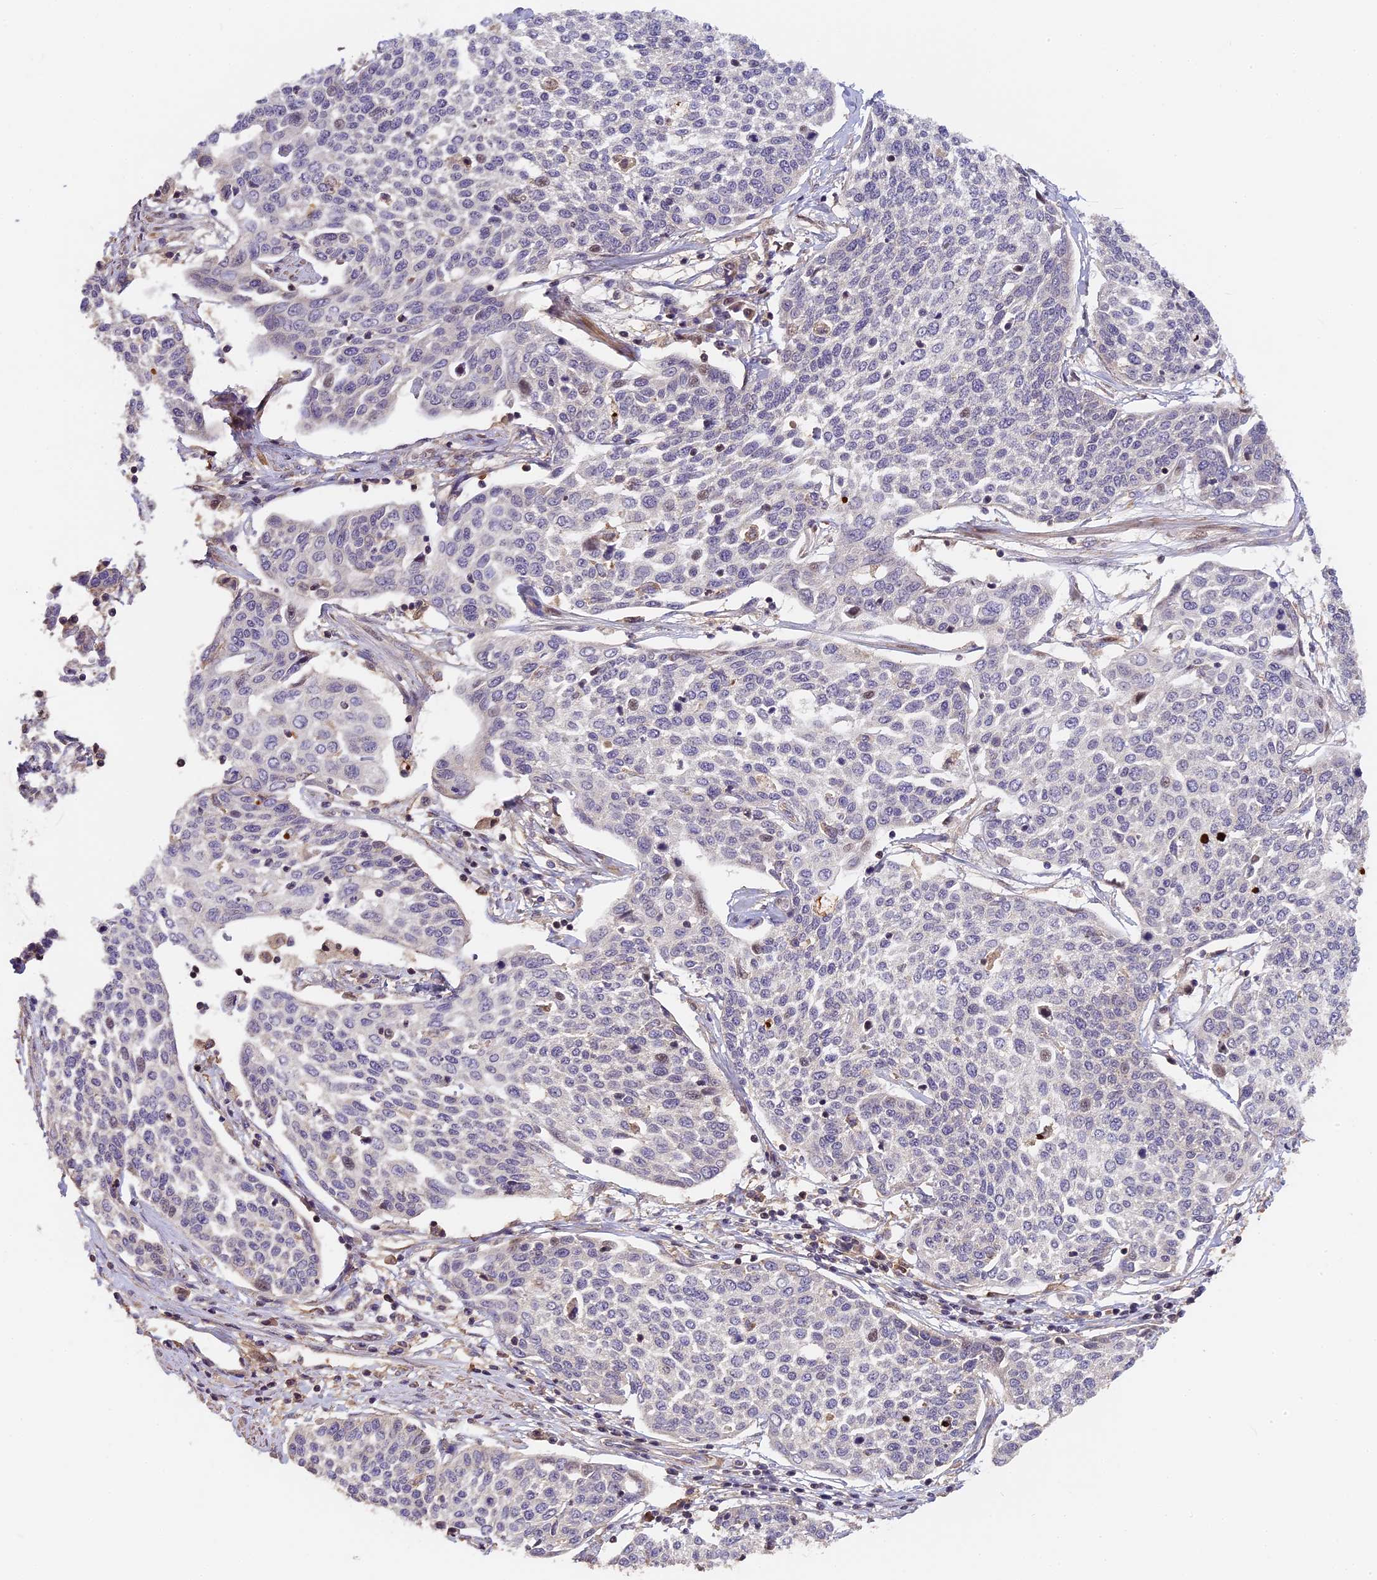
{"staining": {"intensity": "negative", "quantity": "none", "location": "none"}, "tissue": "cervical cancer", "cell_type": "Tumor cells", "image_type": "cancer", "snomed": [{"axis": "morphology", "description": "Squamous cell carcinoma, NOS"}, {"axis": "topography", "description": "Cervix"}], "caption": "This is an immunohistochemistry (IHC) micrograph of cervical cancer. There is no staining in tumor cells.", "gene": "ARHGAP17", "patient": {"sex": "female", "age": 34}}